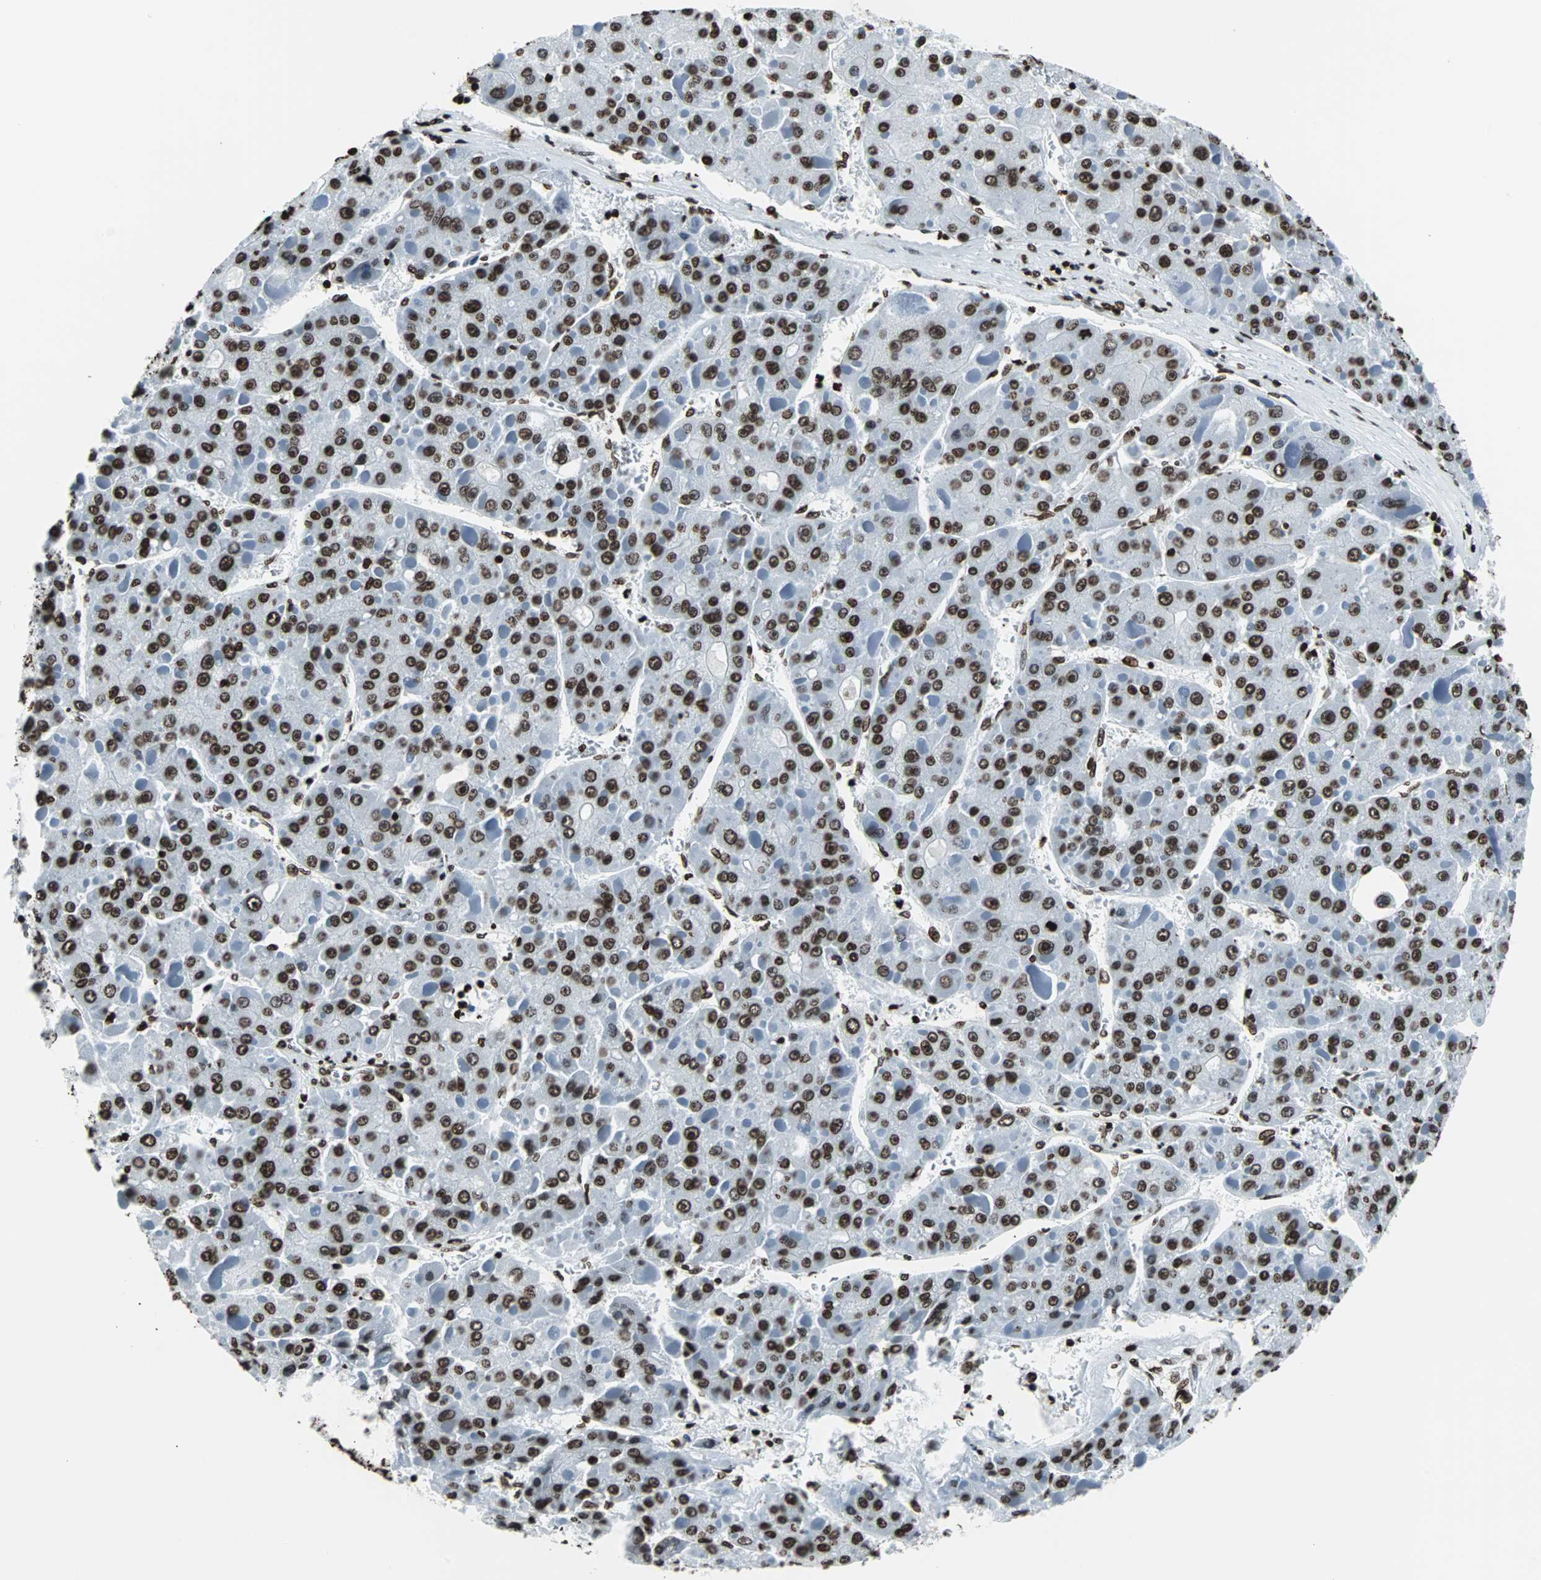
{"staining": {"intensity": "strong", "quantity": ">75%", "location": "nuclear"}, "tissue": "liver cancer", "cell_type": "Tumor cells", "image_type": "cancer", "snomed": [{"axis": "morphology", "description": "Carcinoma, Hepatocellular, NOS"}, {"axis": "topography", "description": "Liver"}], "caption": "A high amount of strong nuclear expression is identified in approximately >75% of tumor cells in hepatocellular carcinoma (liver) tissue.", "gene": "H2BC18", "patient": {"sex": "female", "age": 73}}